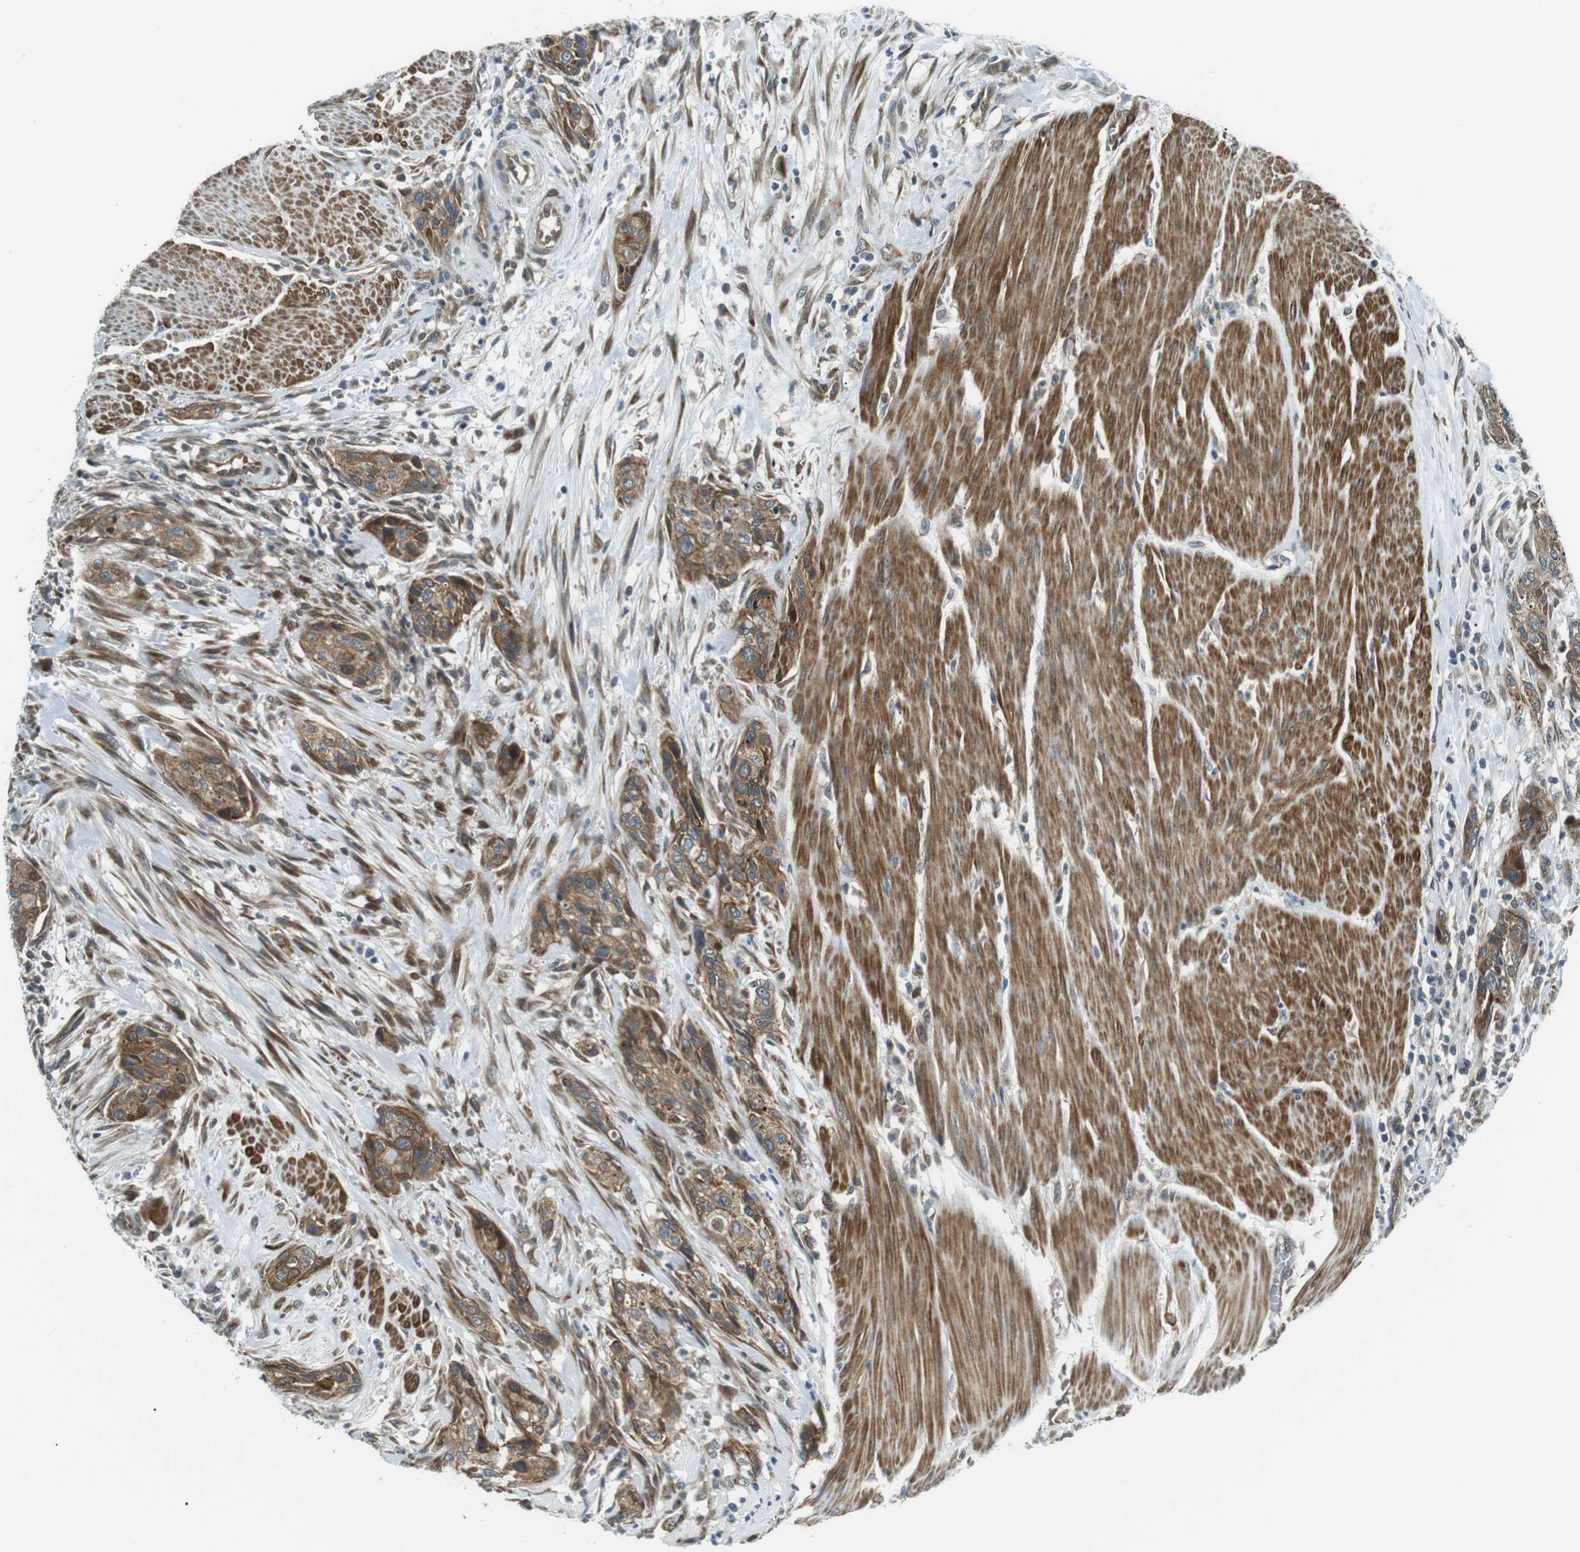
{"staining": {"intensity": "moderate", "quantity": ">75%", "location": "cytoplasmic/membranous"}, "tissue": "urothelial cancer", "cell_type": "Tumor cells", "image_type": "cancer", "snomed": [{"axis": "morphology", "description": "Urothelial carcinoma, High grade"}, {"axis": "topography", "description": "Urinary bladder"}], "caption": "Tumor cells show medium levels of moderate cytoplasmic/membranous positivity in approximately >75% of cells in human urothelial carcinoma (high-grade).", "gene": "TMEM74", "patient": {"sex": "male", "age": 35}}